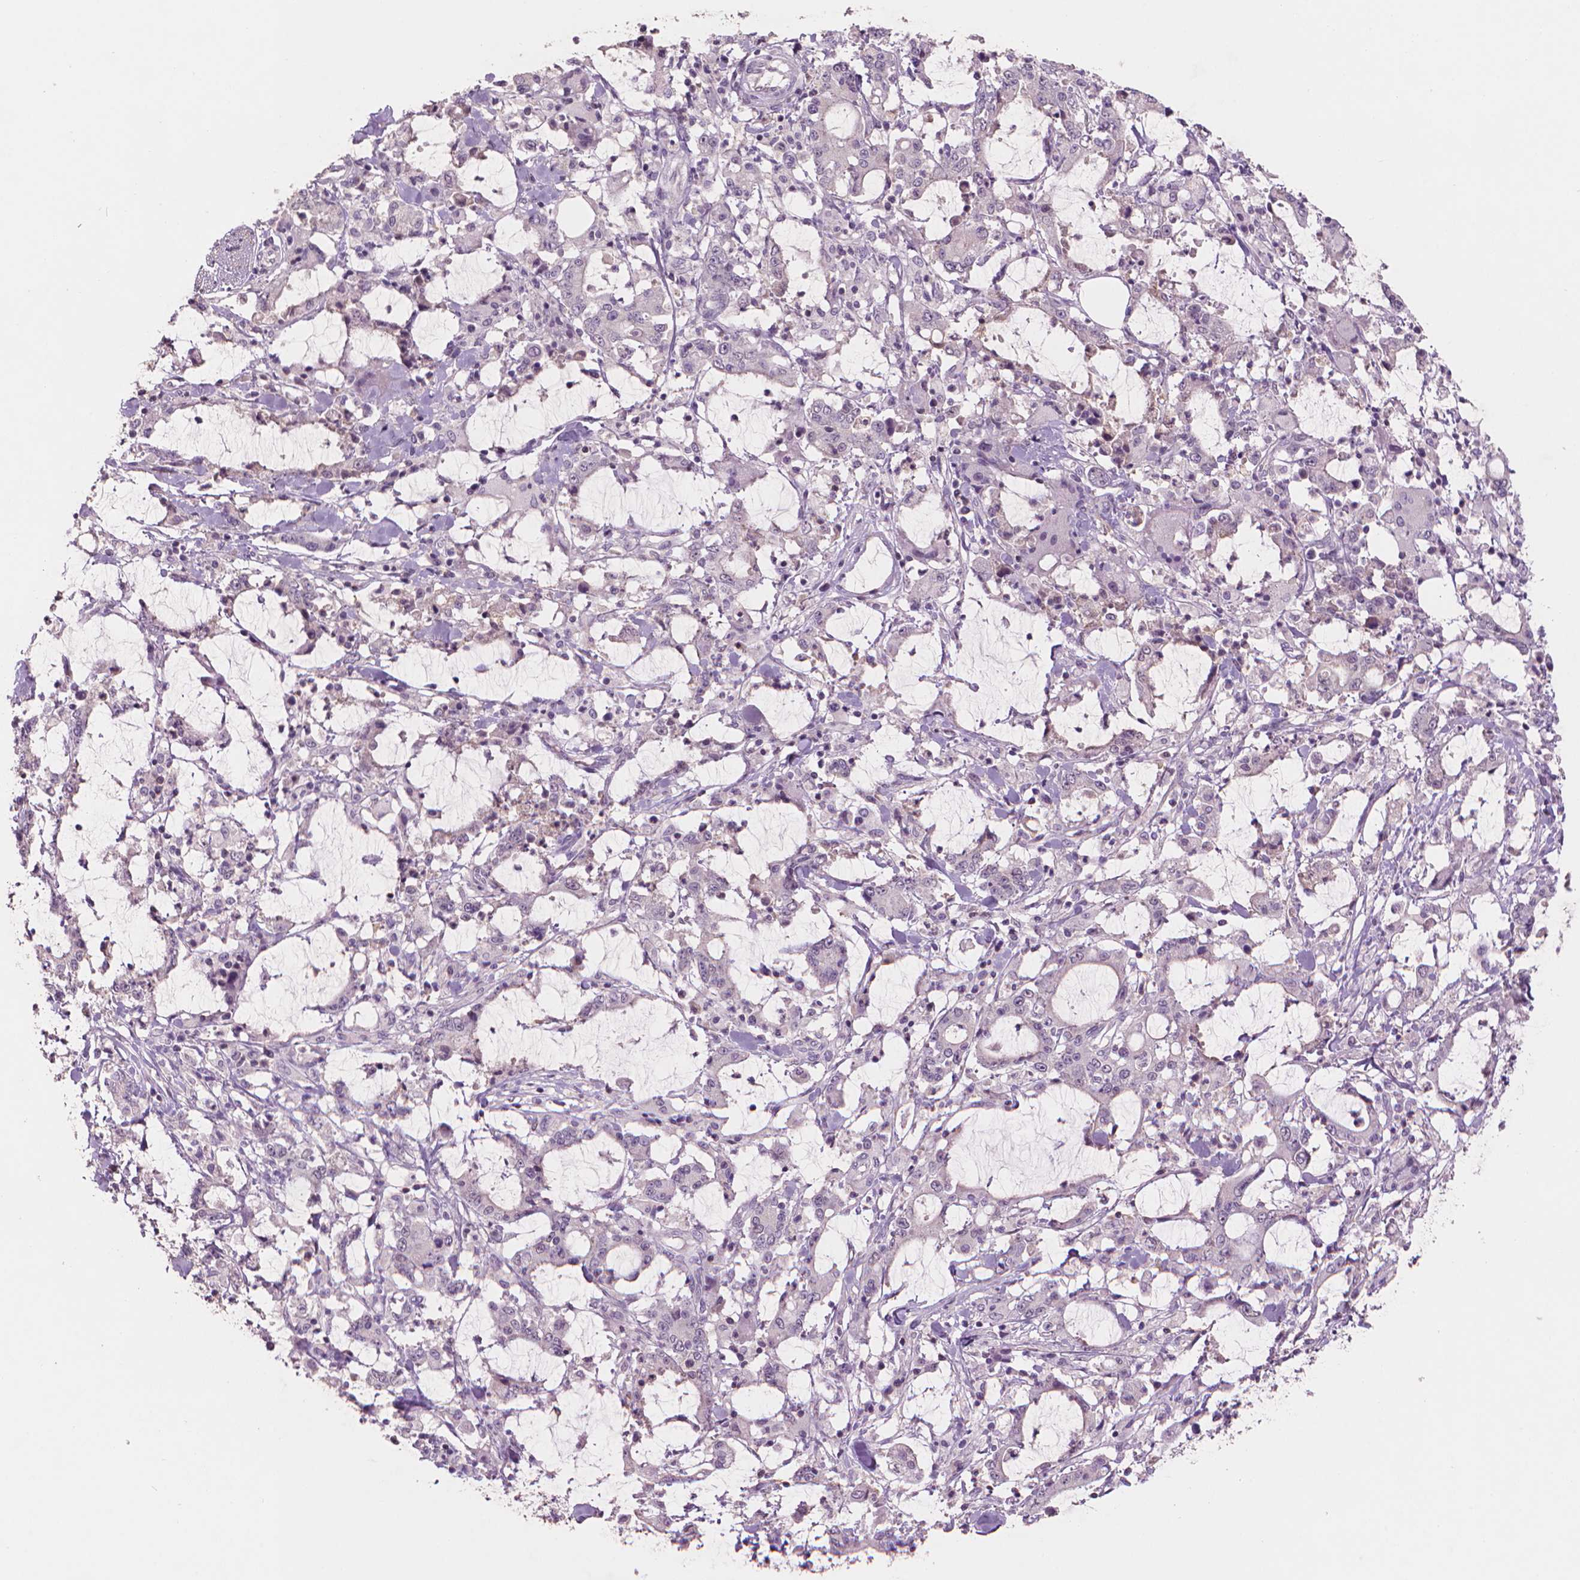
{"staining": {"intensity": "negative", "quantity": "none", "location": "none"}, "tissue": "stomach cancer", "cell_type": "Tumor cells", "image_type": "cancer", "snomed": [{"axis": "morphology", "description": "Adenocarcinoma, NOS"}, {"axis": "topography", "description": "Stomach, upper"}], "caption": "Micrograph shows no protein positivity in tumor cells of adenocarcinoma (stomach) tissue. Brightfield microscopy of immunohistochemistry stained with DAB (3,3'-diaminobenzidine) (brown) and hematoxylin (blue), captured at high magnification.", "gene": "ENO2", "patient": {"sex": "male", "age": 68}}